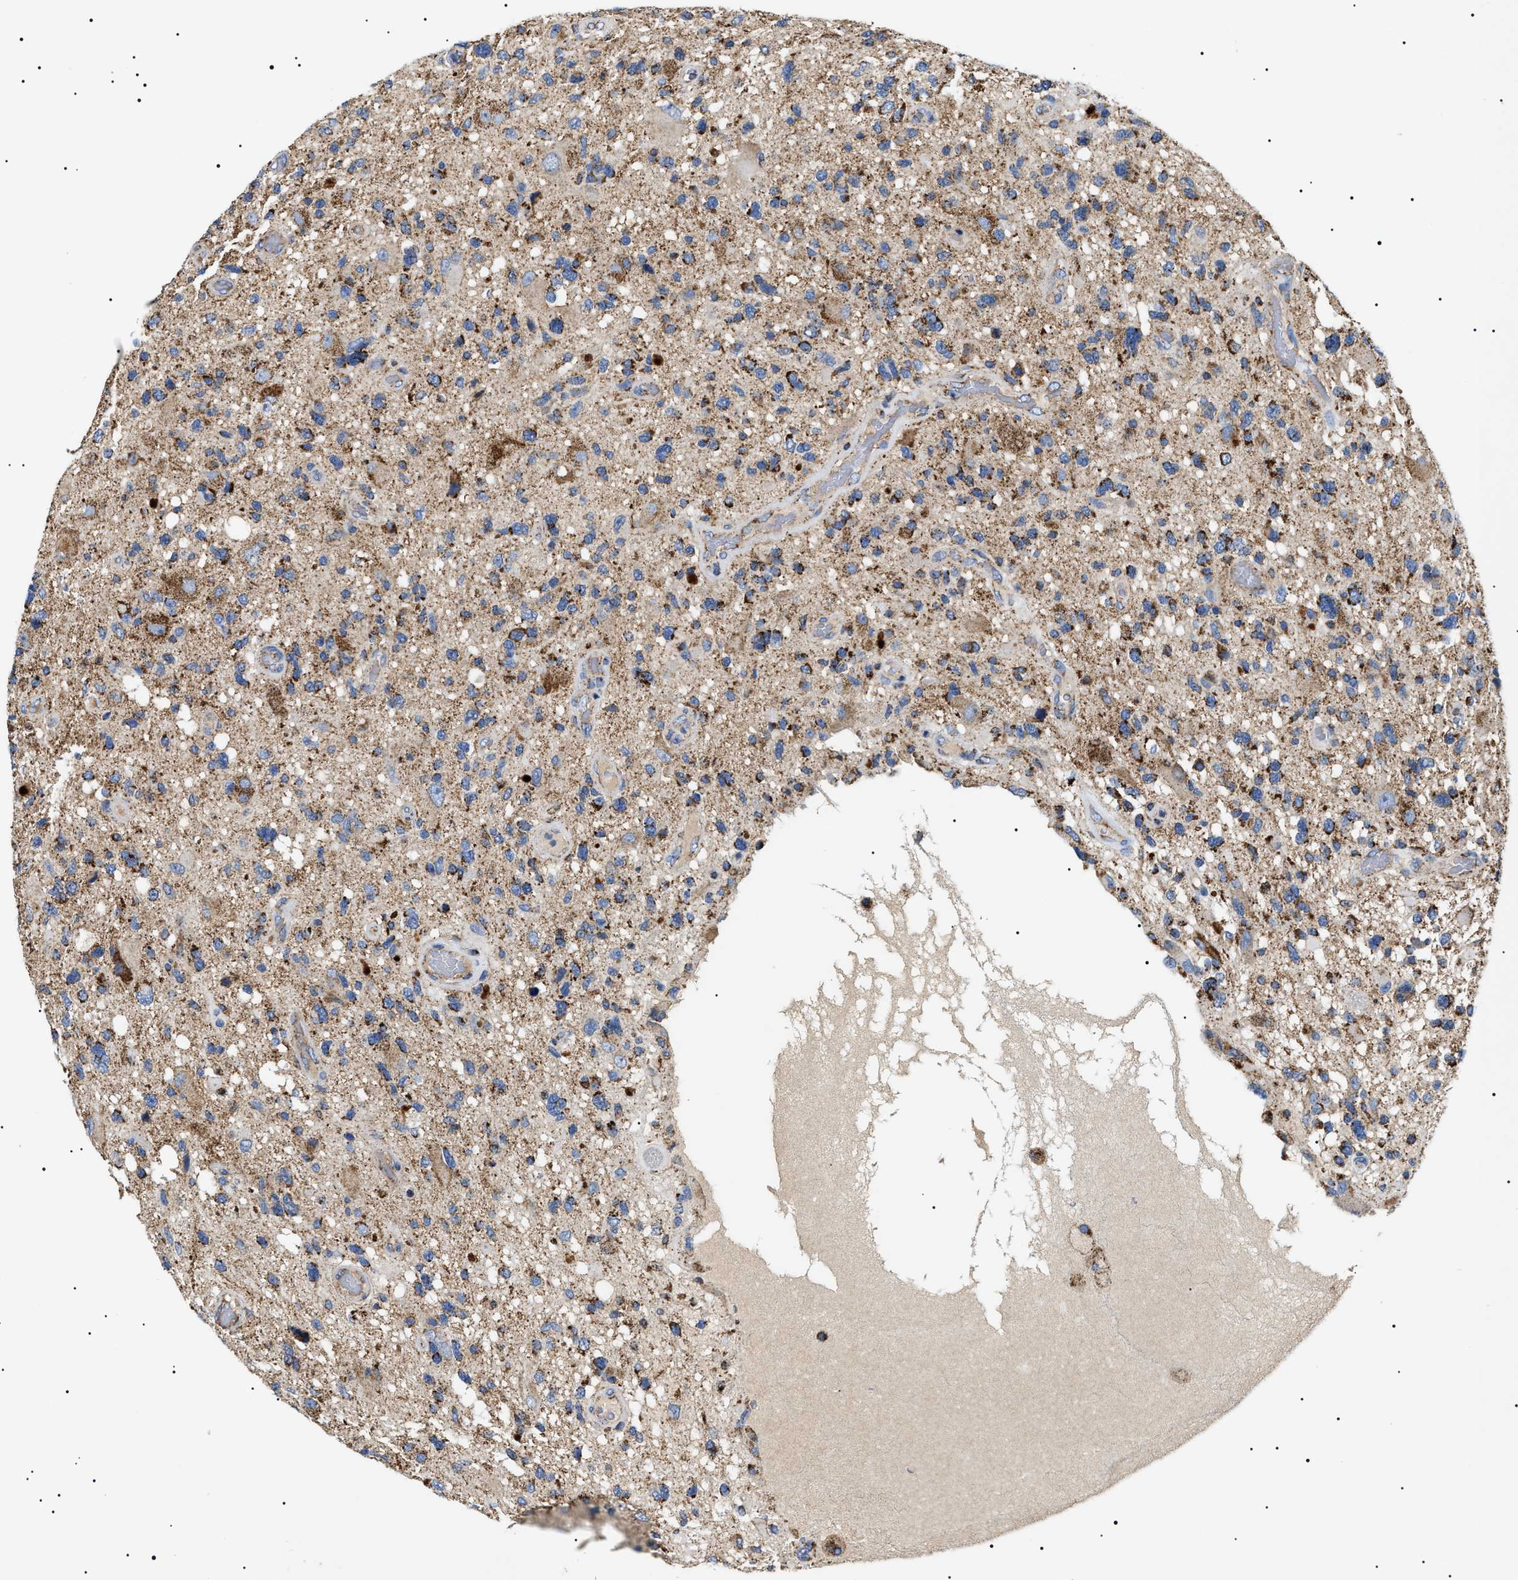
{"staining": {"intensity": "moderate", "quantity": "25%-75%", "location": "cytoplasmic/membranous"}, "tissue": "glioma", "cell_type": "Tumor cells", "image_type": "cancer", "snomed": [{"axis": "morphology", "description": "Glioma, malignant, High grade"}, {"axis": "topography", "description": "Brain"}], "caption": "Immunohistochemical staining of glioma reveals medium levels of moderate cytoplasmic/membranous protein positivity in approximately 25%-75% of tumor cells.", "gene": "OXSM", "patient": {"sex": "male", "age": 33}}